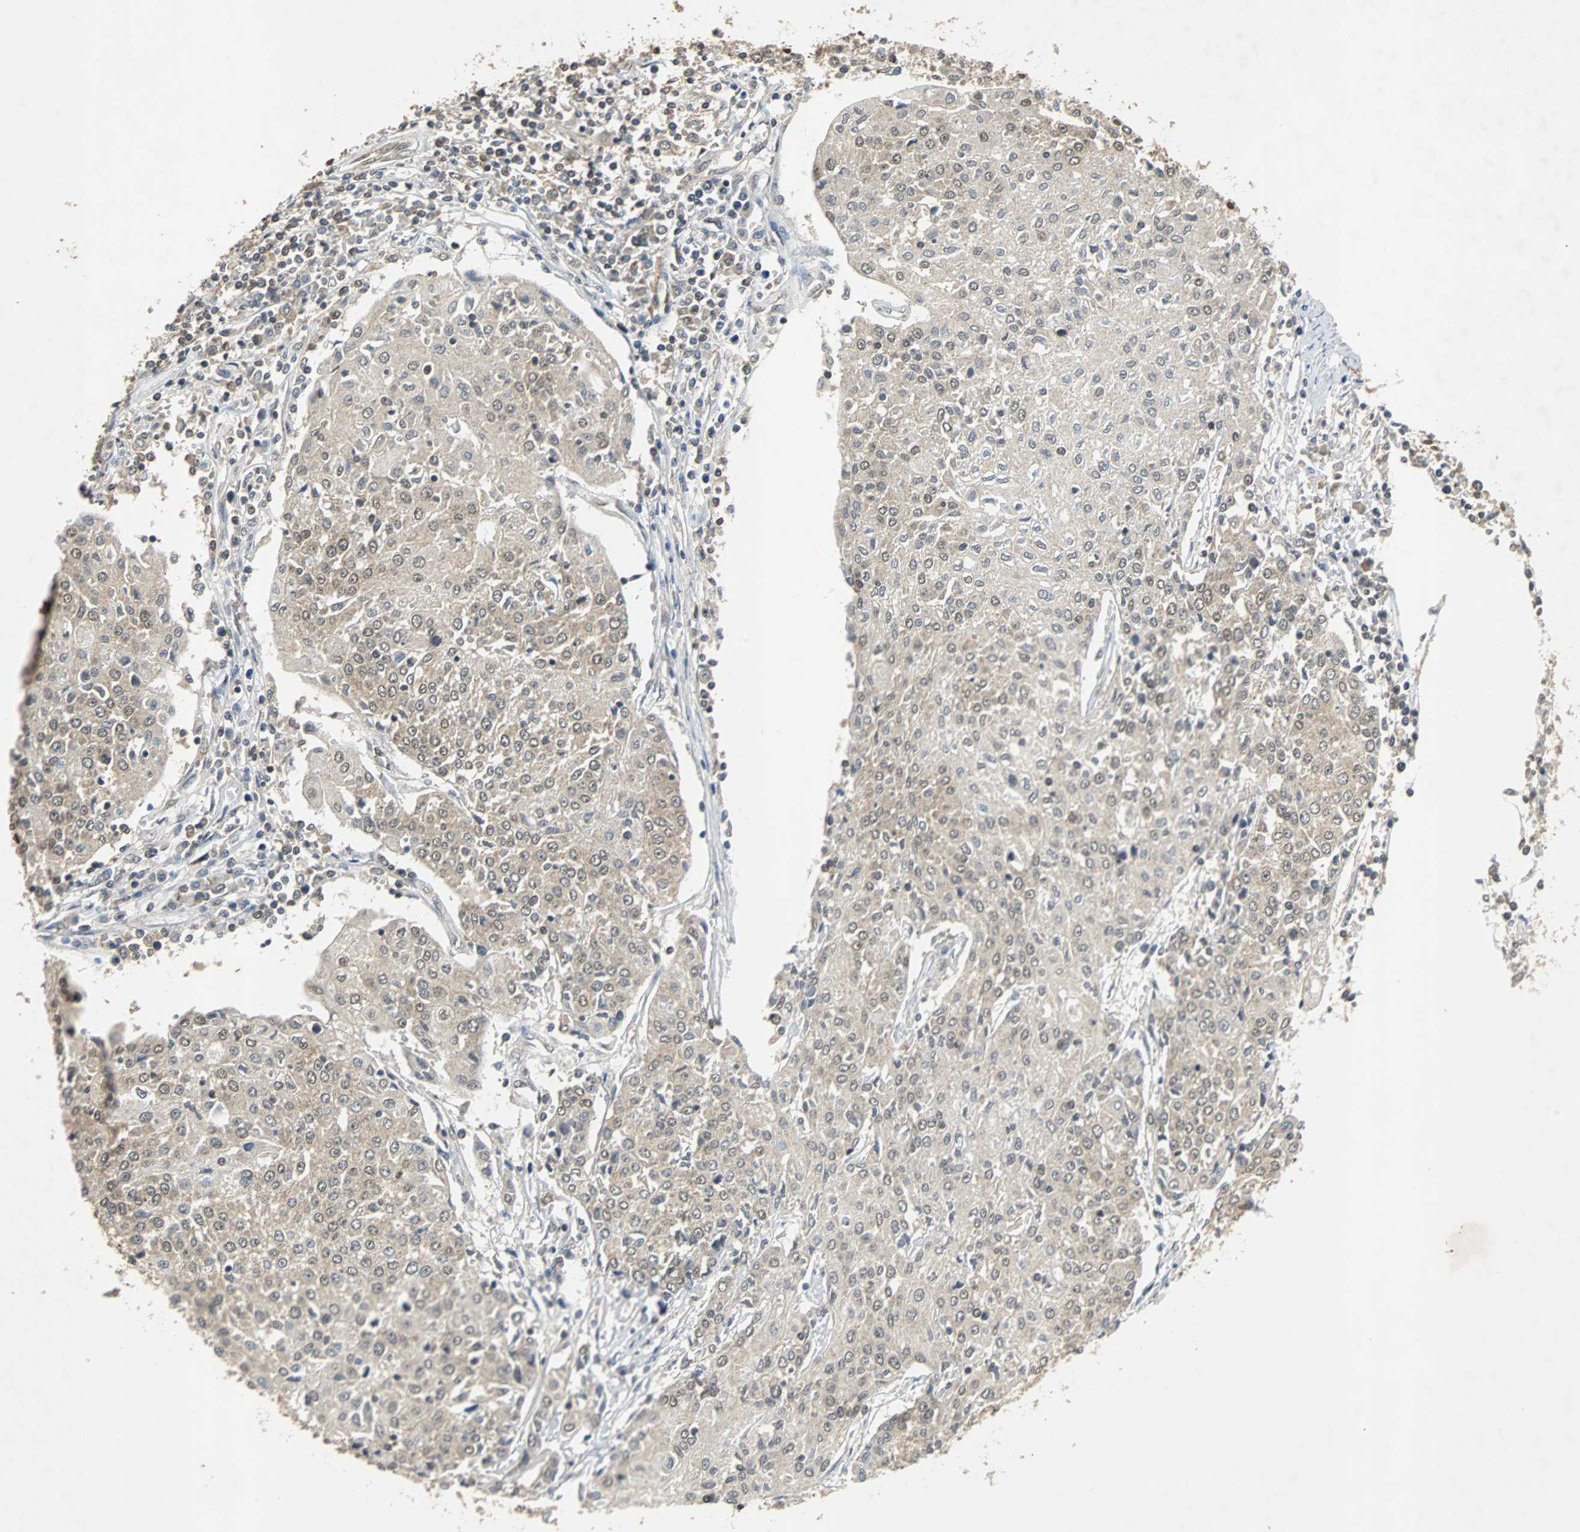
{"staining": {"intensity": "weak", "quantity": ">75%", "location": "cytoplasmic/membranous,nuclear"}, "tissue": "urothelial cancer", "cell_type": "Tumor cells", "image_type": "cancer", "snomed": [{"axis": "morphology", "description": "Urothelial carcinoma, High grade"}, {"axis": "topography", "description": "Urinary bladder"}], "caption": "Human urothelial cancer stained with a protein marker exhibits weak staining in tumor cells.", "gene": "PHC1", "patient": {"sex": "female", "age": 85}}